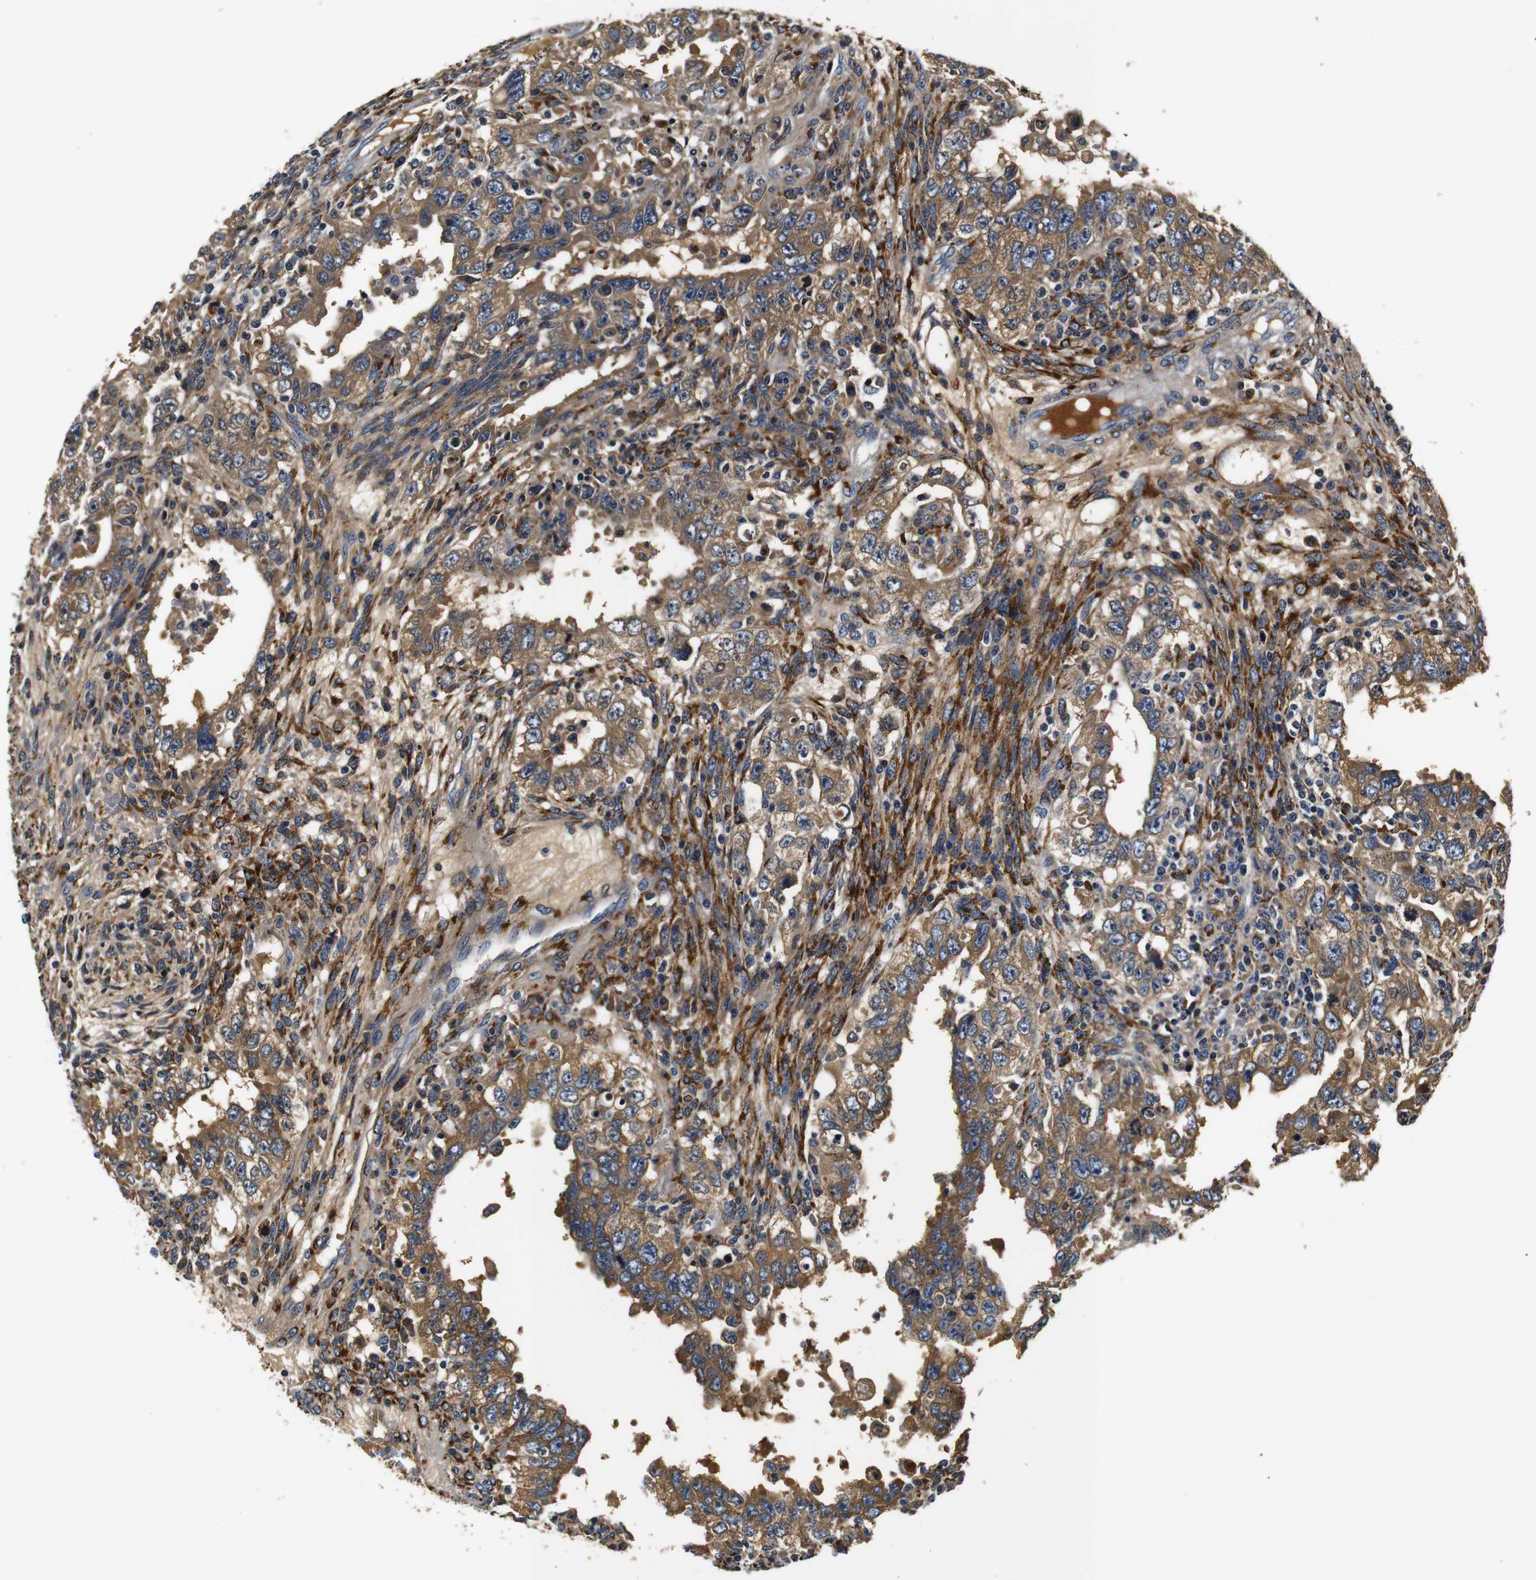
{"staining": {"intensity": "moderate", "quantity": ">75%", "location": "cytoplasmic/membranous"}, "tissue": "testis cancer", "cell_type": "Tumor cells", "image_type": "cancer", "snomed": [{"axis": "morphology", "description": "Carcinoma, Embryonal, NOS"}, {"axis": "topography", "description": "Testis"}], "caption": "This image reveals immunohistochemistry staining of human embryonal carcinoma (testis), with medium moderate cytoplasmic/membranous positivity in approximately >75% of tumor cells.", "gene": "COL1A1", "patient": {"sex": "male", "age": 26}}